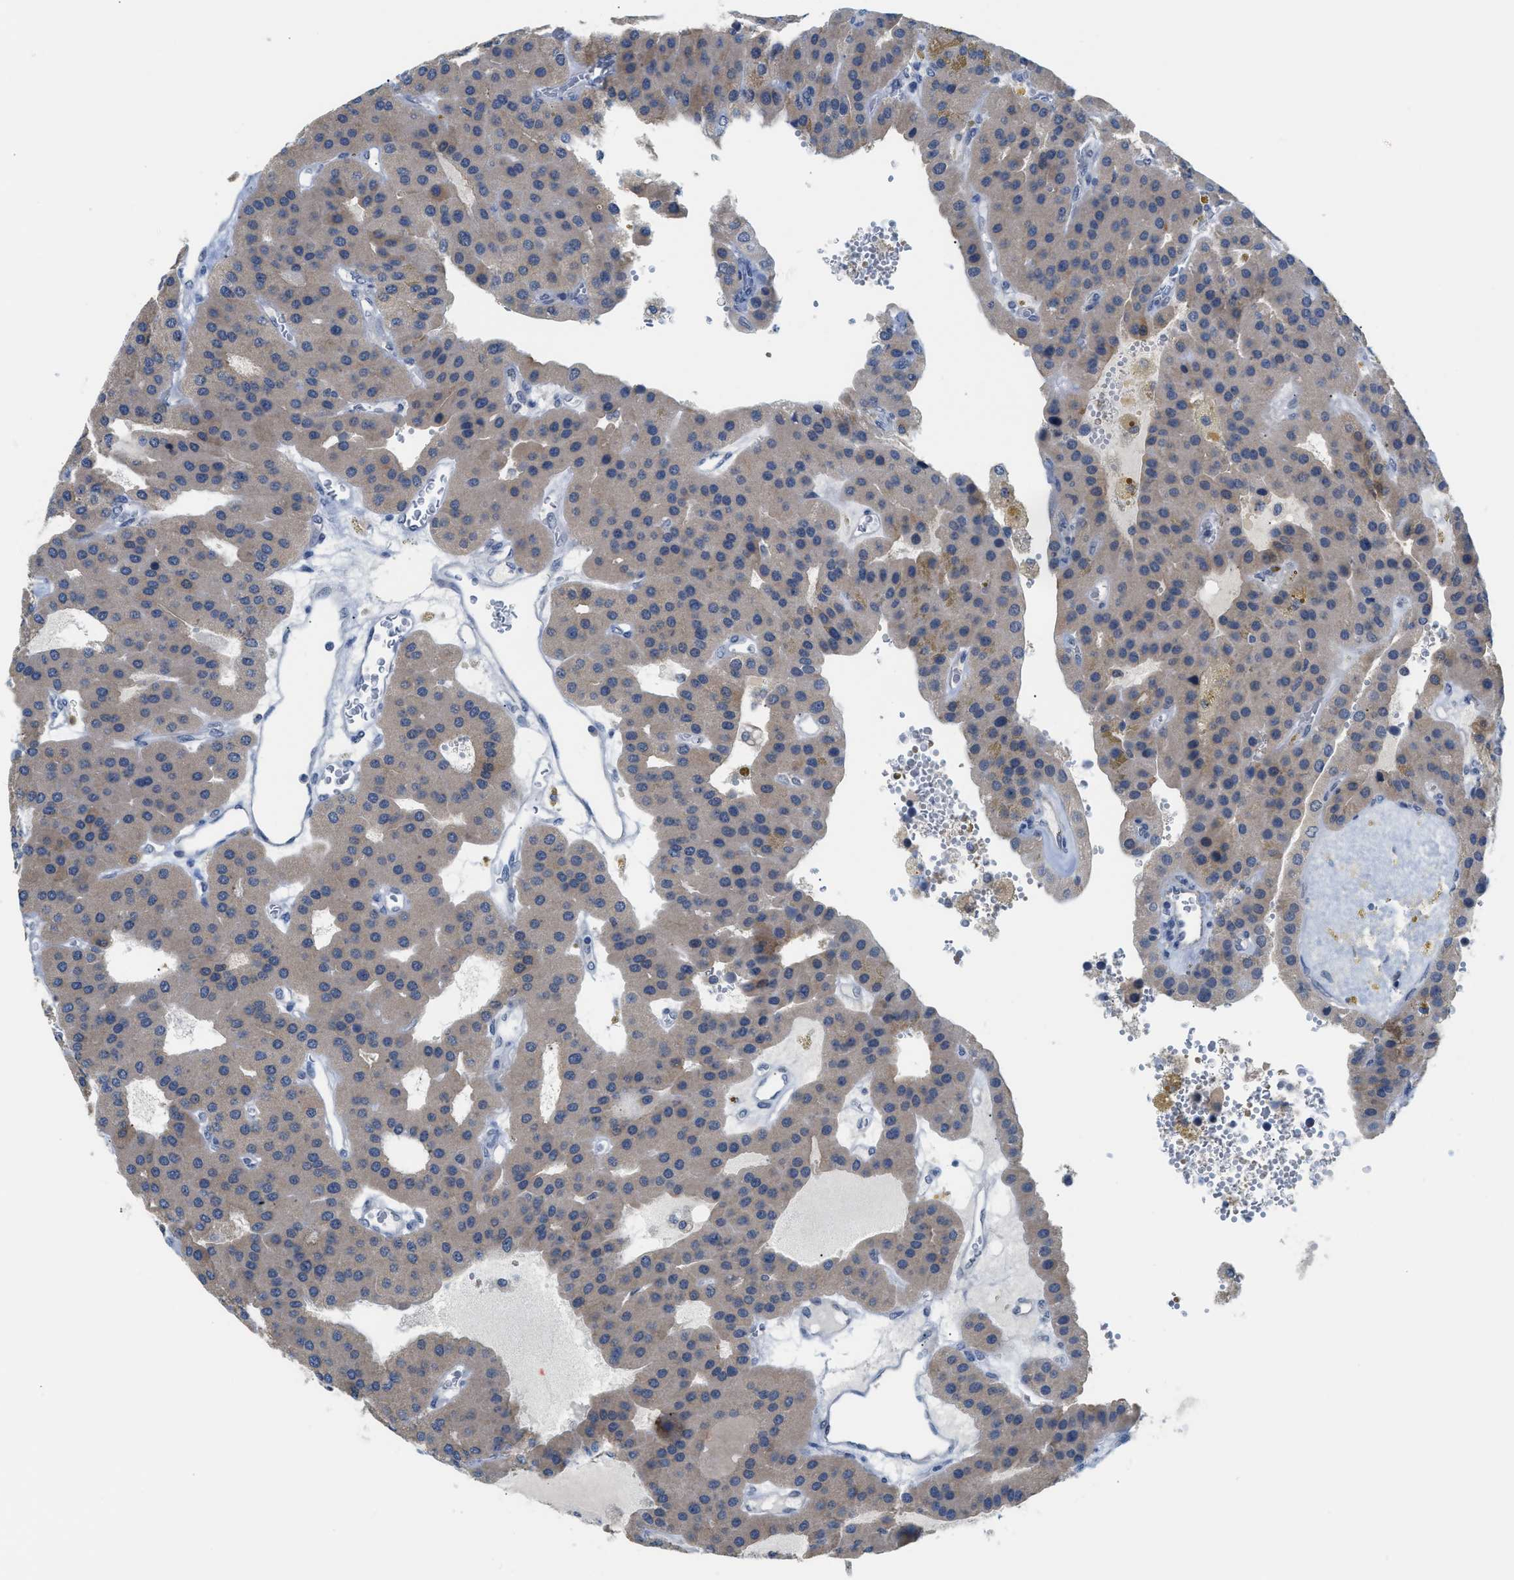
{"staining": {"intensity": "weak", "quantity": ">75%", "location": "cytoplasmic/membranous"}, "tissue": "parathyroid gland", "cell_type": "Glandular cells", "image_type": "normal", "snomed": [{"axis": "morphology", "description": "Normal tissue, NOS"}, {"axis": "morphology", "description": "Adenoma, NOS"}, {"axis": "topography", "description": "Parathyroid gland"}], "caption": "Parathyroid gland stained with DAB (3,3'-diaminobenzidine) IHC displays low levels of weak cytoplasmic/membranous expression in about >75% of glandular cells.", "gene": "PSAT1", "patient": {"sex": "female", "age": 86}}